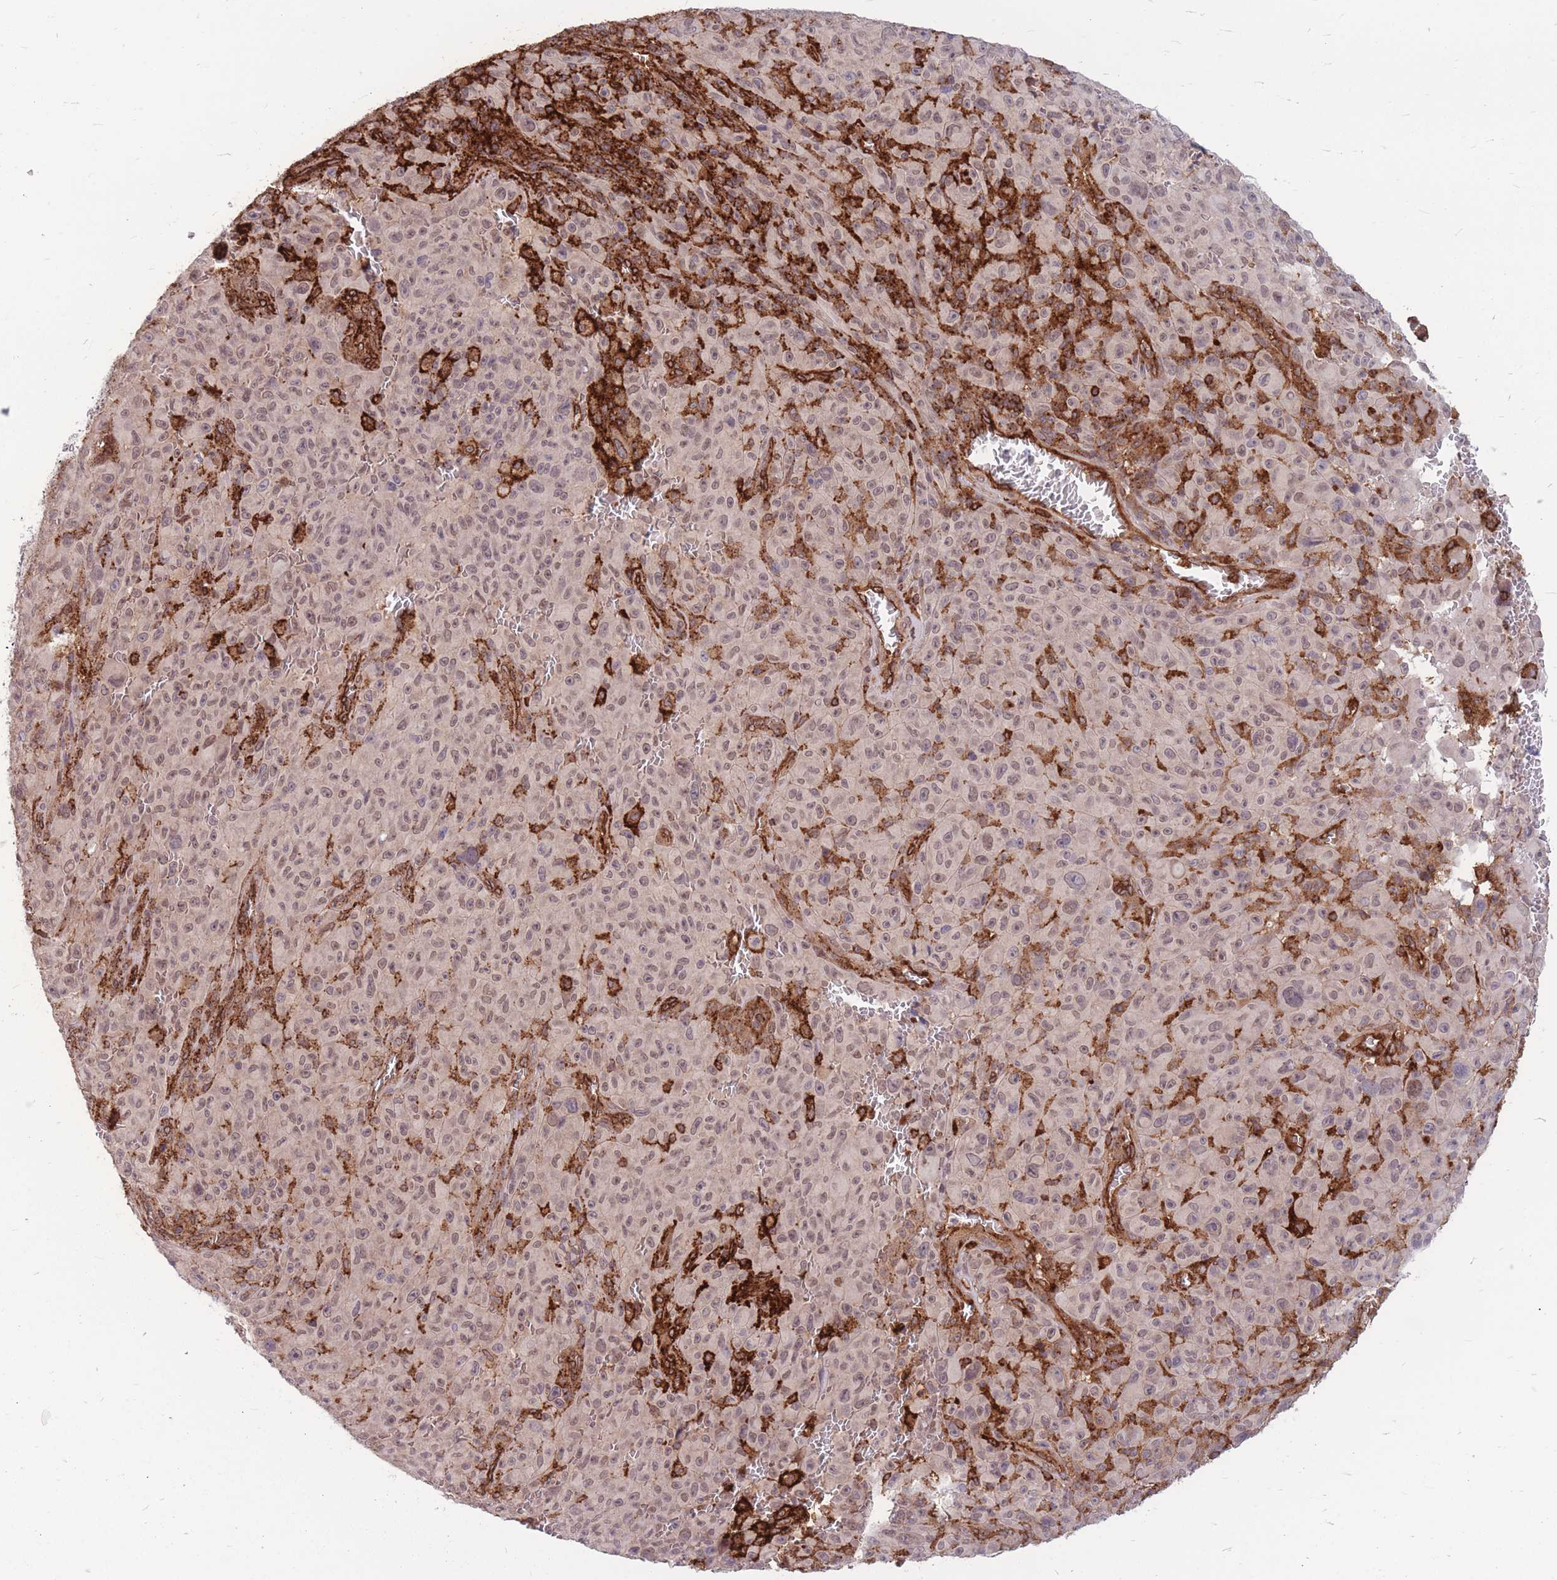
{"staining": {"intensity": "weak", "quantity": ">75%", "location": "nuclear"}, "tissue": "melanoma", "cell_type": "Tumor cells", "image_type": "cancer", "snomed": [{"axis": "morphology", "description": "Malignant melanoma, NOS"}, {"axis": "topography", "description": "Skin"}], "caption": "Human melanoma stained with a protein marker exhibits weak staining in tumor cells.", "gene": "TCF20", "patient": {"sex": "female", "age": 82}}